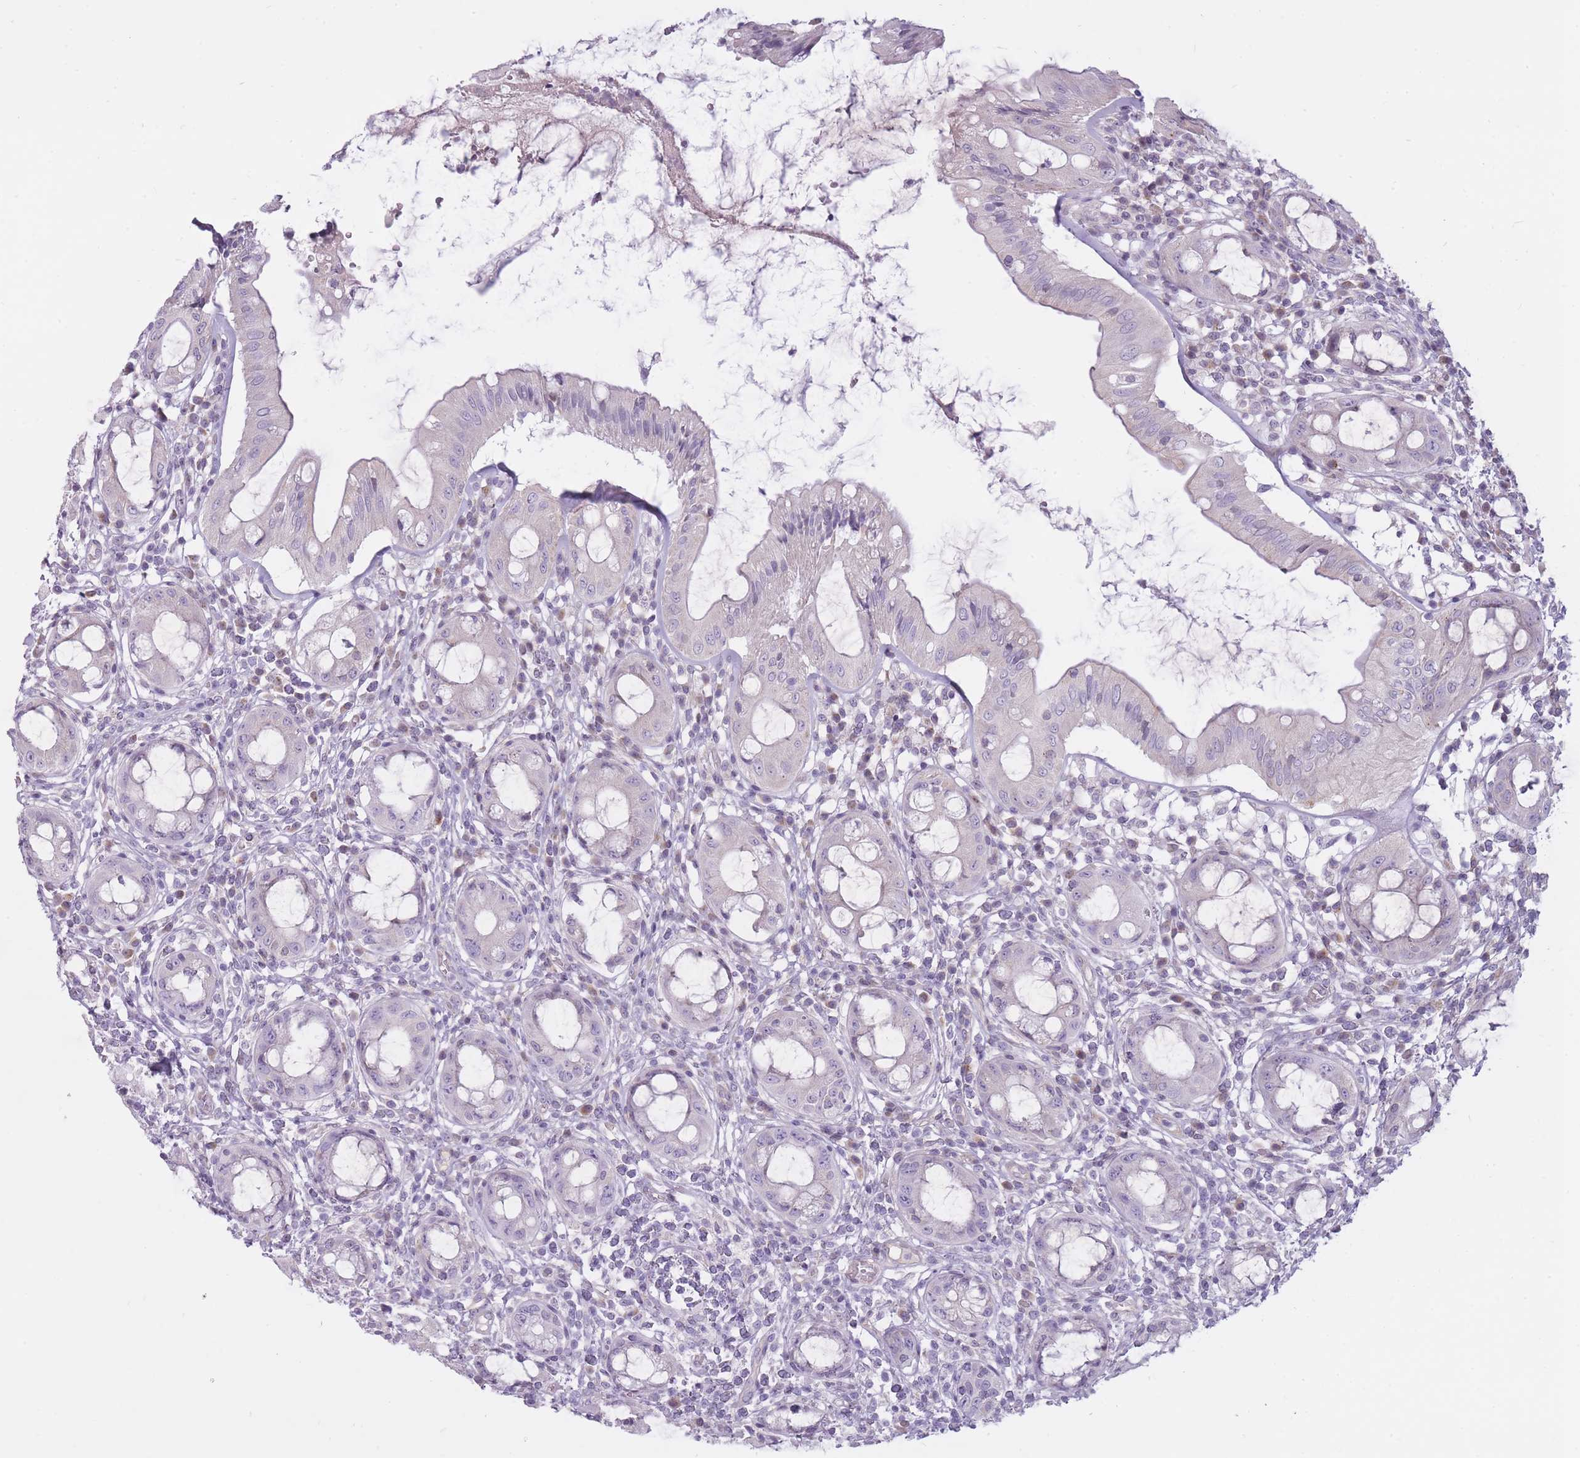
{"staining": {"intensity": "negative", "quantity": "none", "location": "none"}, "tissue": "rectum", "cell_type": "Glandular cells", "image_type": "normal", "snomed": [{"axis": "morphology", "description": "Normal tissue, NOS"}, {"axis": "topography", "description": "Rectum"}], "caption": "Glandular cells show no significant protein expression in benign rectum.", "gene": "PGRMC2", "patient": {"sex": "female", "age": 57}}